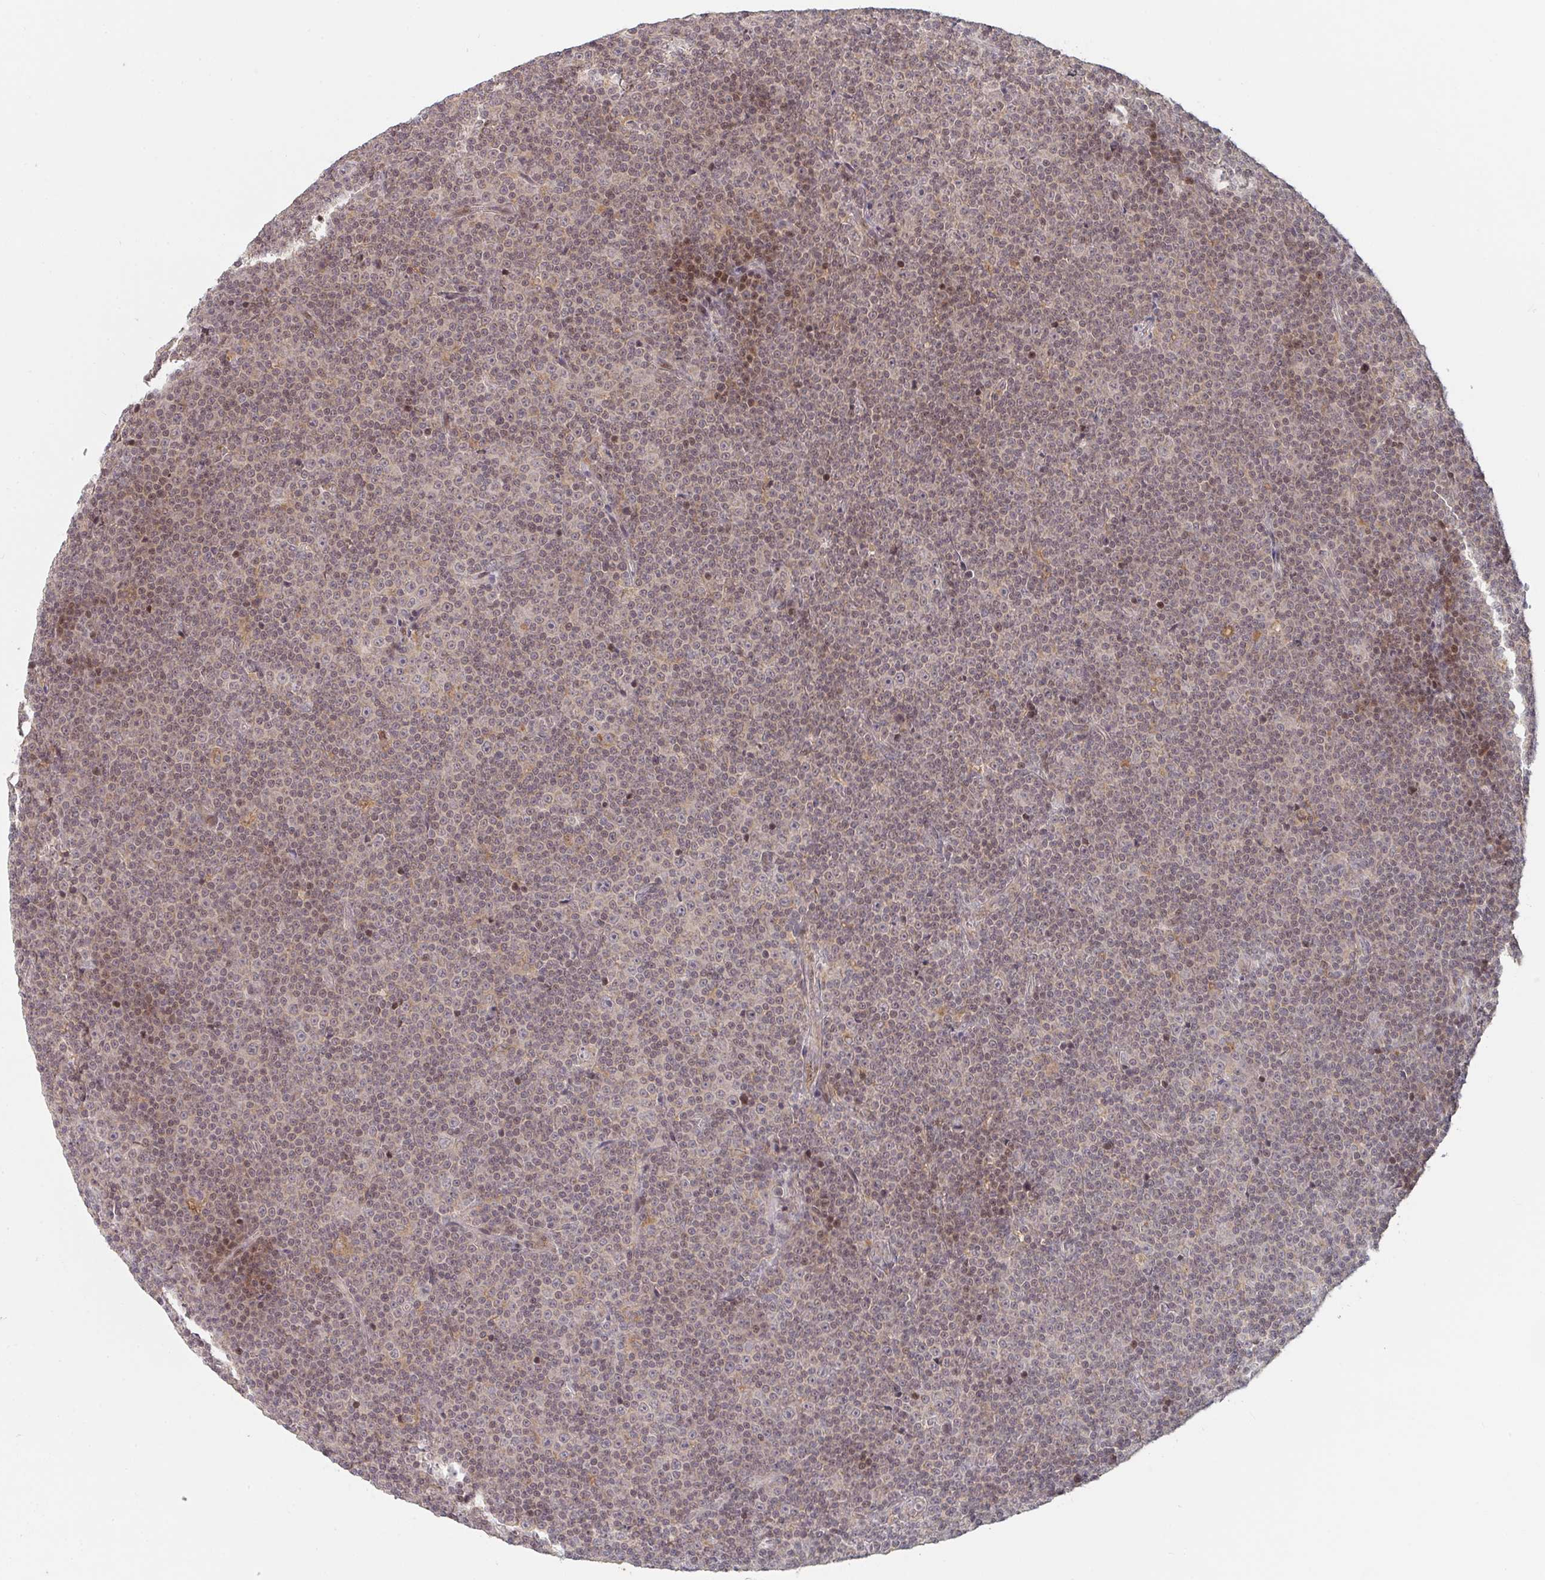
{"staining": {"intensity": "moderate", "quantity": "25%-75%", "location": "nuclear"}, "tissue": "lymphoma", "cell_type": "Tumor cells", "image_type": "cancer", "snomed": [{"axis": "morphology", "description": "Malignant lymphoma, non-Hodgkin's type, Low grade"}, {"axis": "topography", "description": "Lymph node"}], "caption": "Immunohistochemistry (DAB (3,3'-diaminobenzidine)) staining of human lymphoma shows moderate nuclear protein staining in approximately 25%-75% of tumor cells.", "gene": "DCST1", "patient": {"sex": "female", "age": 67}}